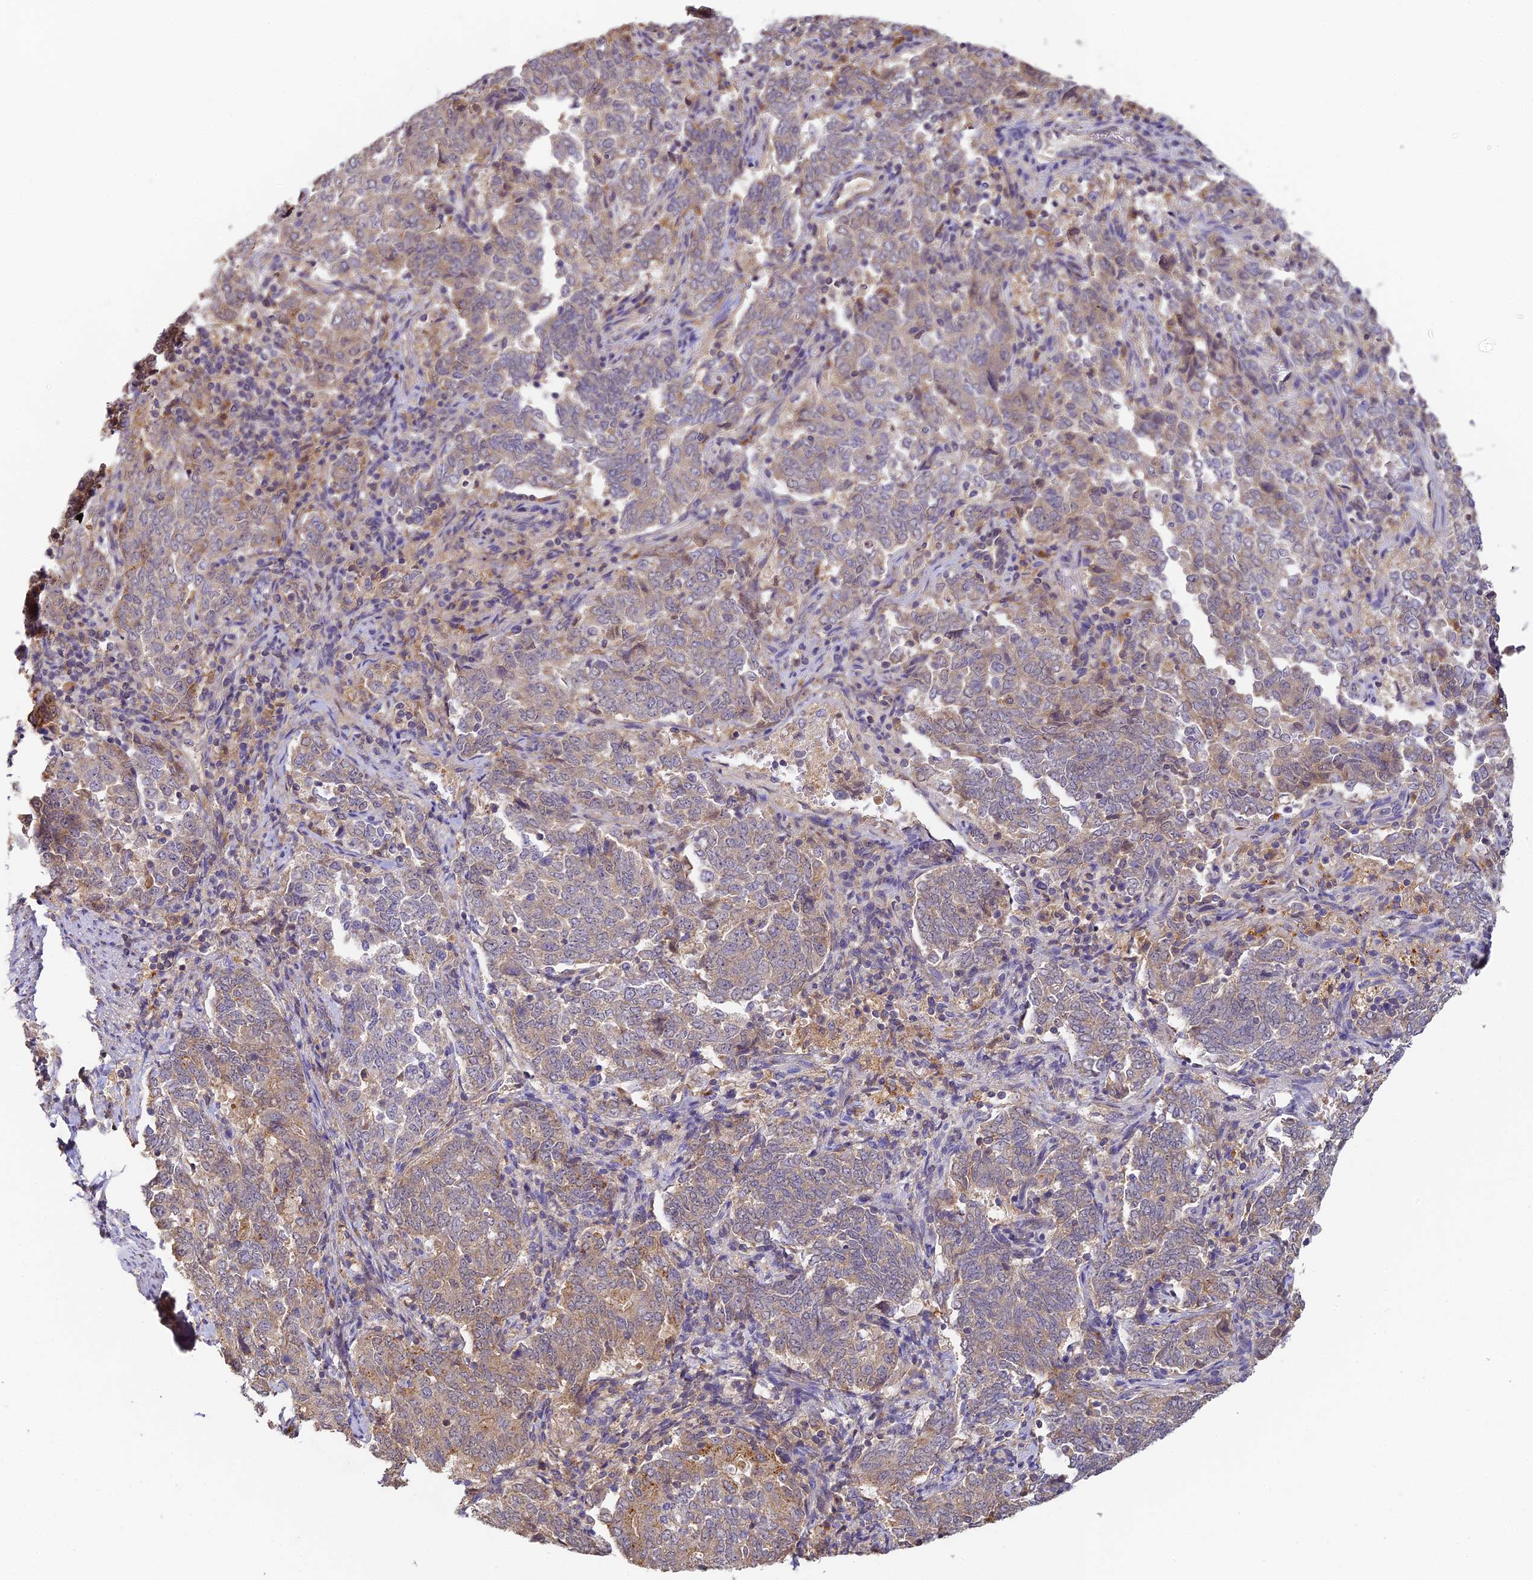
{"staining": {"intensity": "weak", "quantity": "25%-75%", "location": "cytoplasmic/membranous"}, "tissue": "endometrial cancer", "cell_type": "Tumor cells", "image_type": "cancer", "snomed": [{"axis": "morphology", "description": "Adenocarcinoma, NOS"}, {"axis": "topography", "description": "Endometrium"}], "caption": "Protein staining shows weak cytoplasmic/membranous expression in approximately 25%-75% of tumor cells in endometrial cancer (adenocarcinoma).", "gene": "YAE1", "patient": {"sex": "female", "age": 80}}